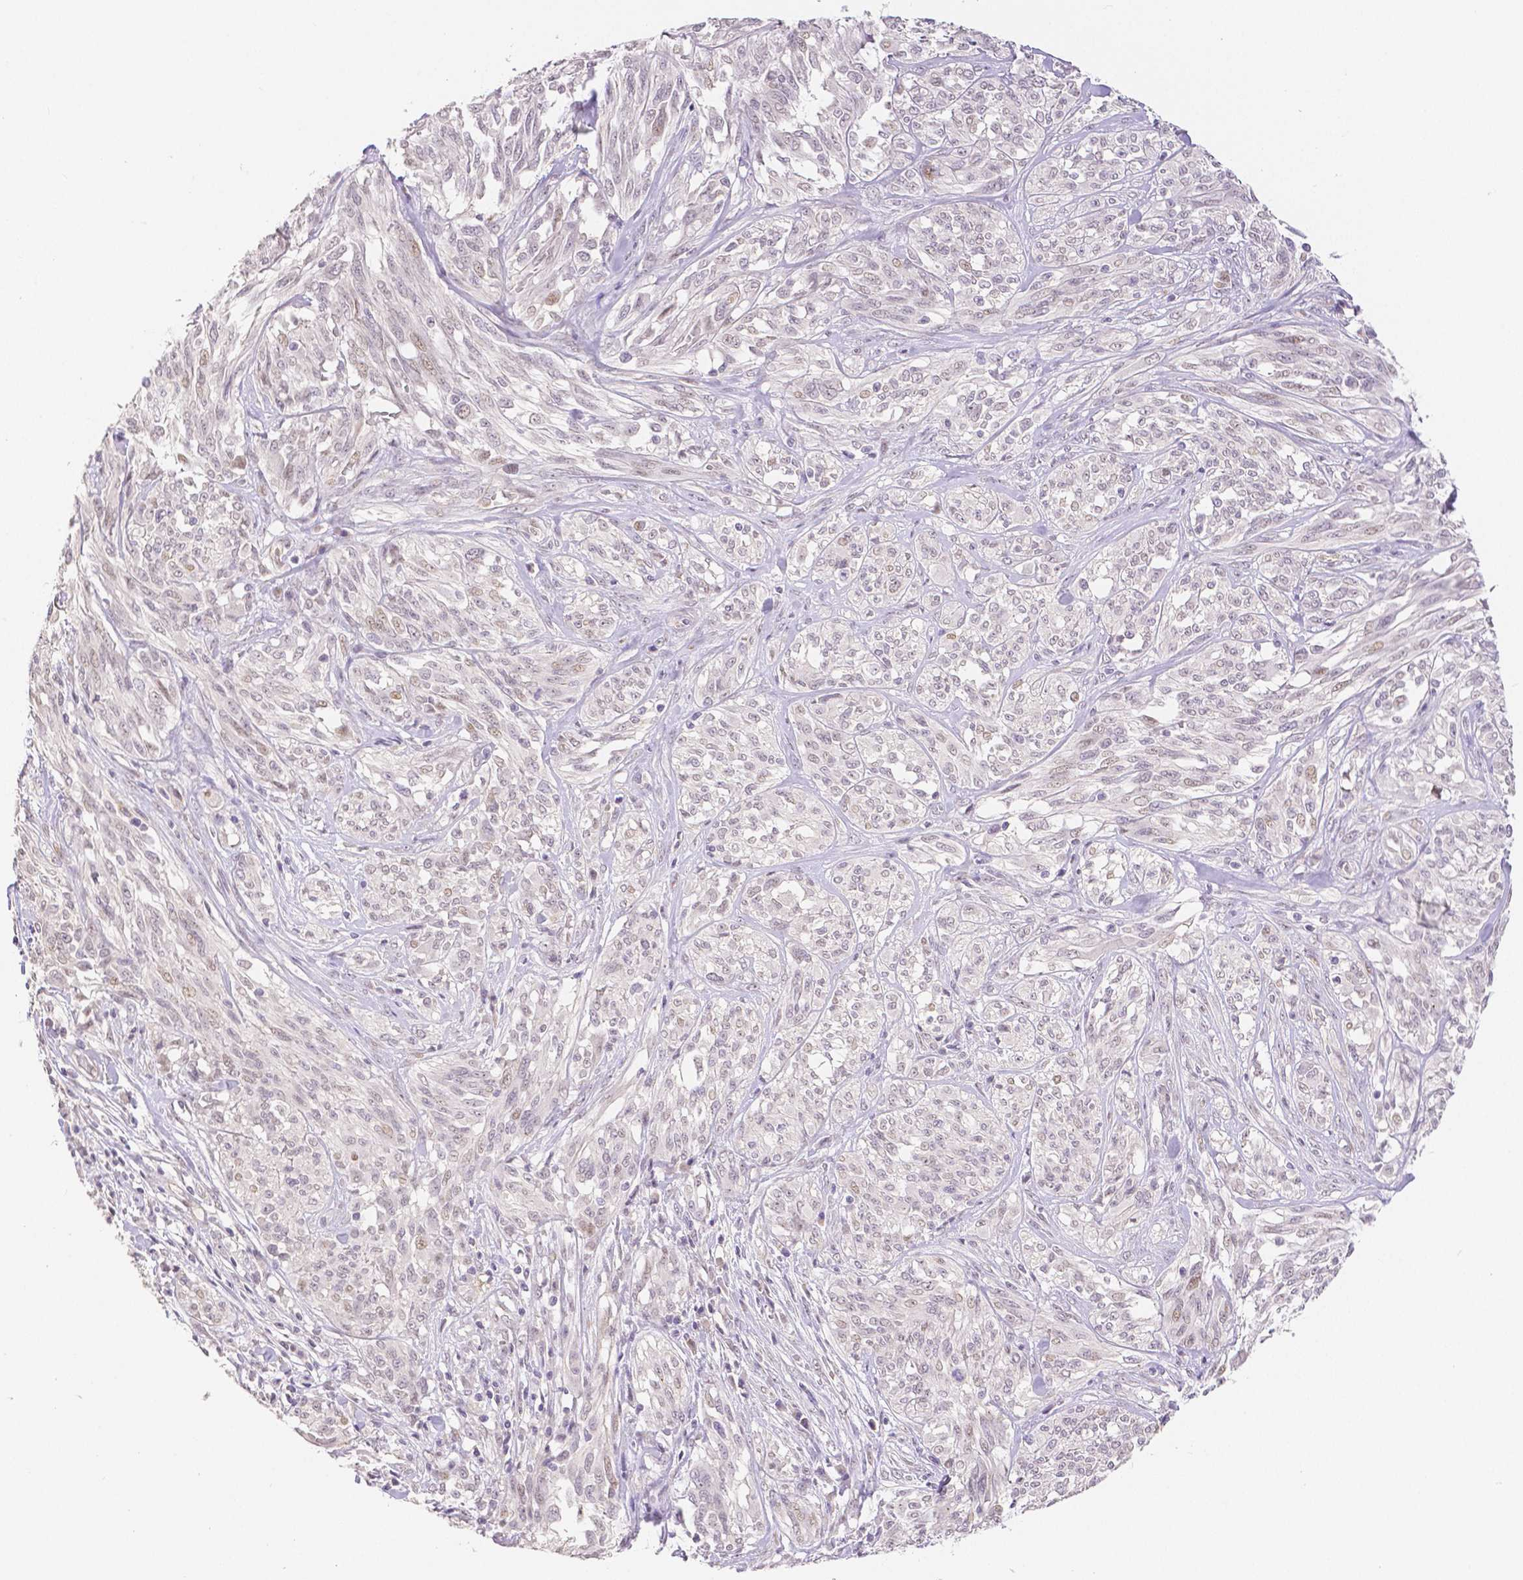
{"staining": {"intensity": "negative", "quantity": "none", "location": "none"}, "tissue": "melanoma", "cell_type": "Tumor cells", "image_type": "cancer", "snomed": [{"axis": "morphology", "description": "Malignant melanoma, NOS"}, {"axis": "topography", "description": "Skin"}], "caption": "There is no significant expression in tumor cells of malignant melanoma.", "gene": "OCLN", "patient": {"sex": "female", "age": 91}}